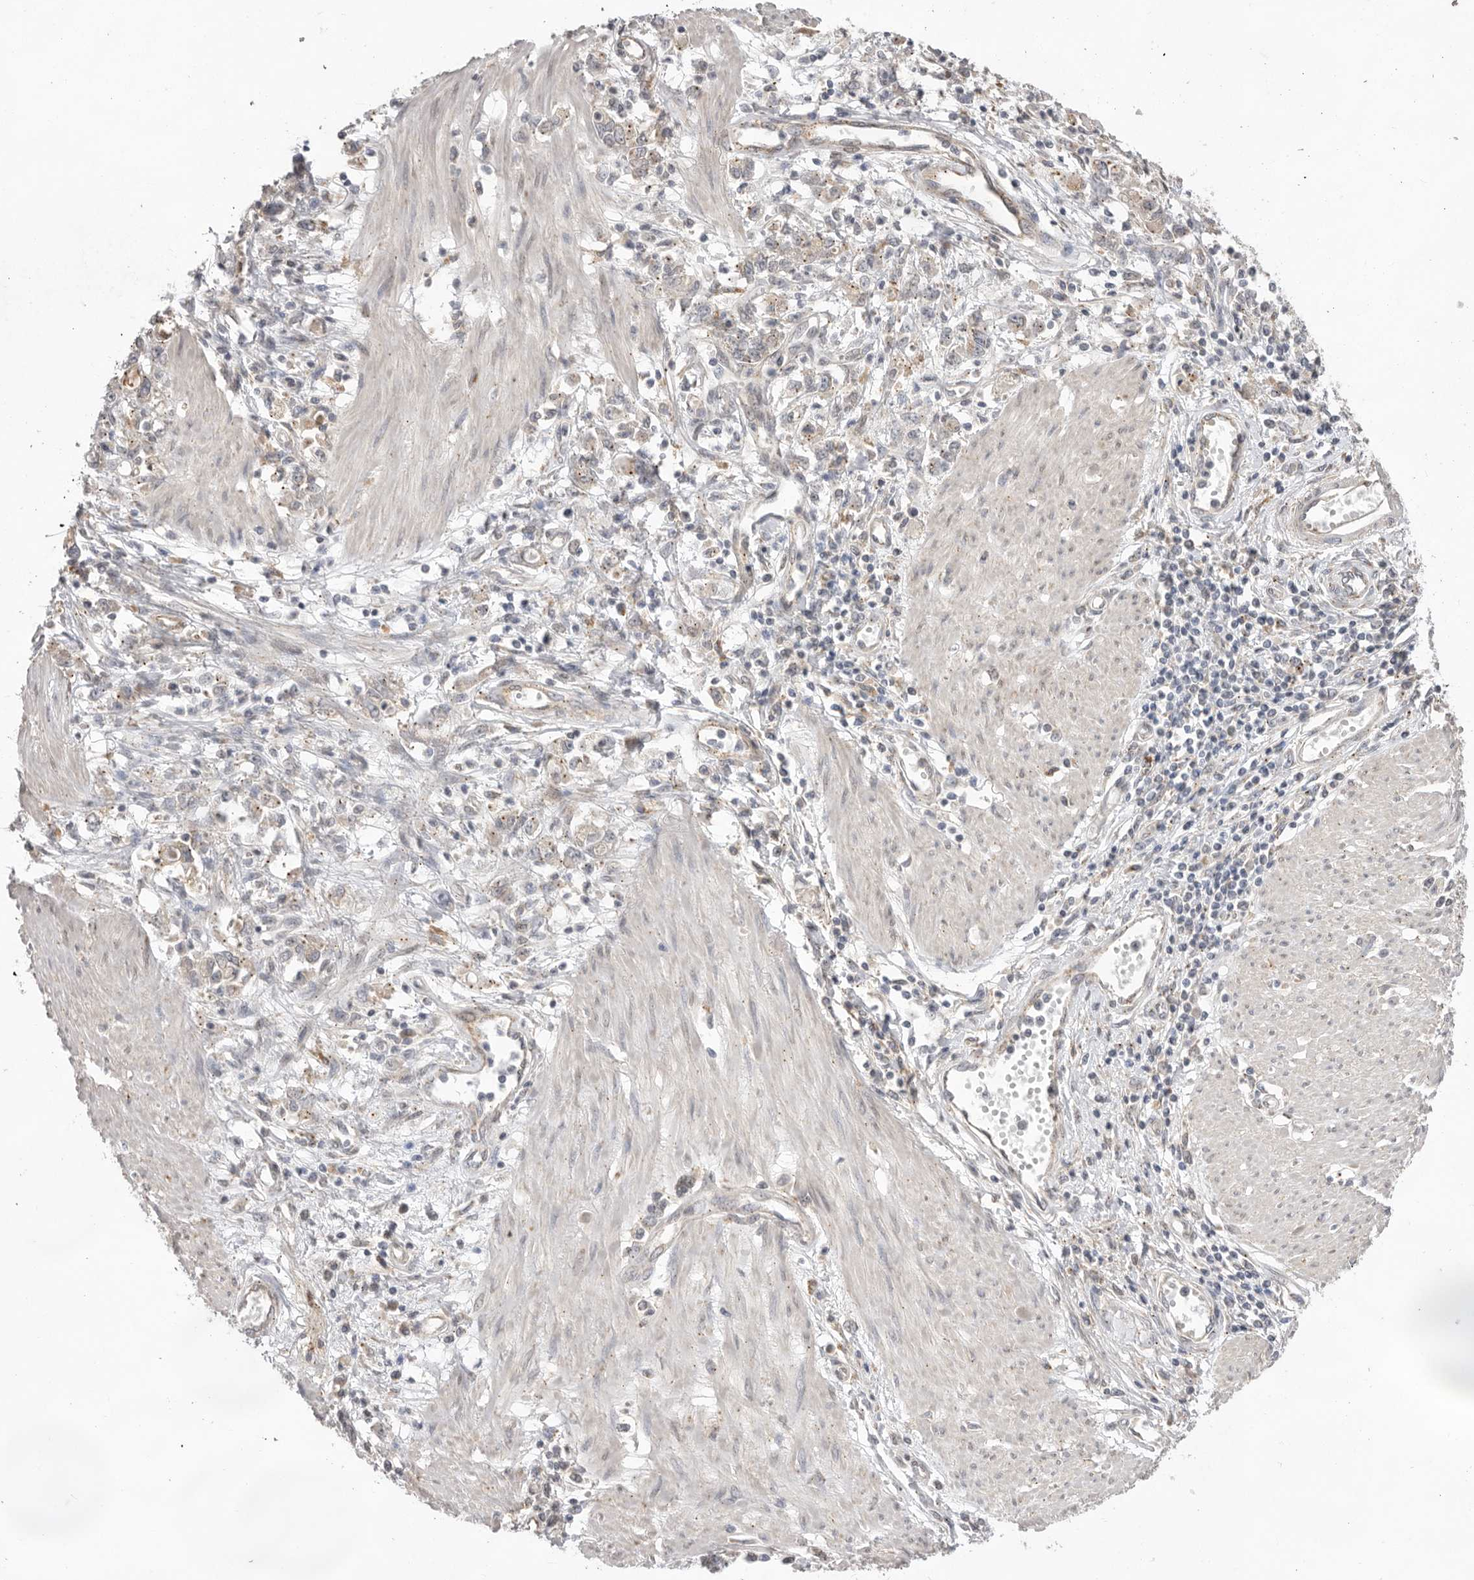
{"staining": {"intensity": "weak", "quantity": "<25%", "location": "cytoplasmic/membranous"}, "tissue": "stomach cancer", "cell_type": "Tumor cells", "image_type": "cancer", "snomed": [{"axis": "morphology", "description": "Adenocarcinoma, NOS"}, {"axis": "topography", "description": "Stomach"}], "caption": "Immunohistochemistry (IHC) of human stomach adenocarcinoma shows no staining in tumor cells.", "gene": "TLR3", "patient": {"sex": "female", "age": 76}}